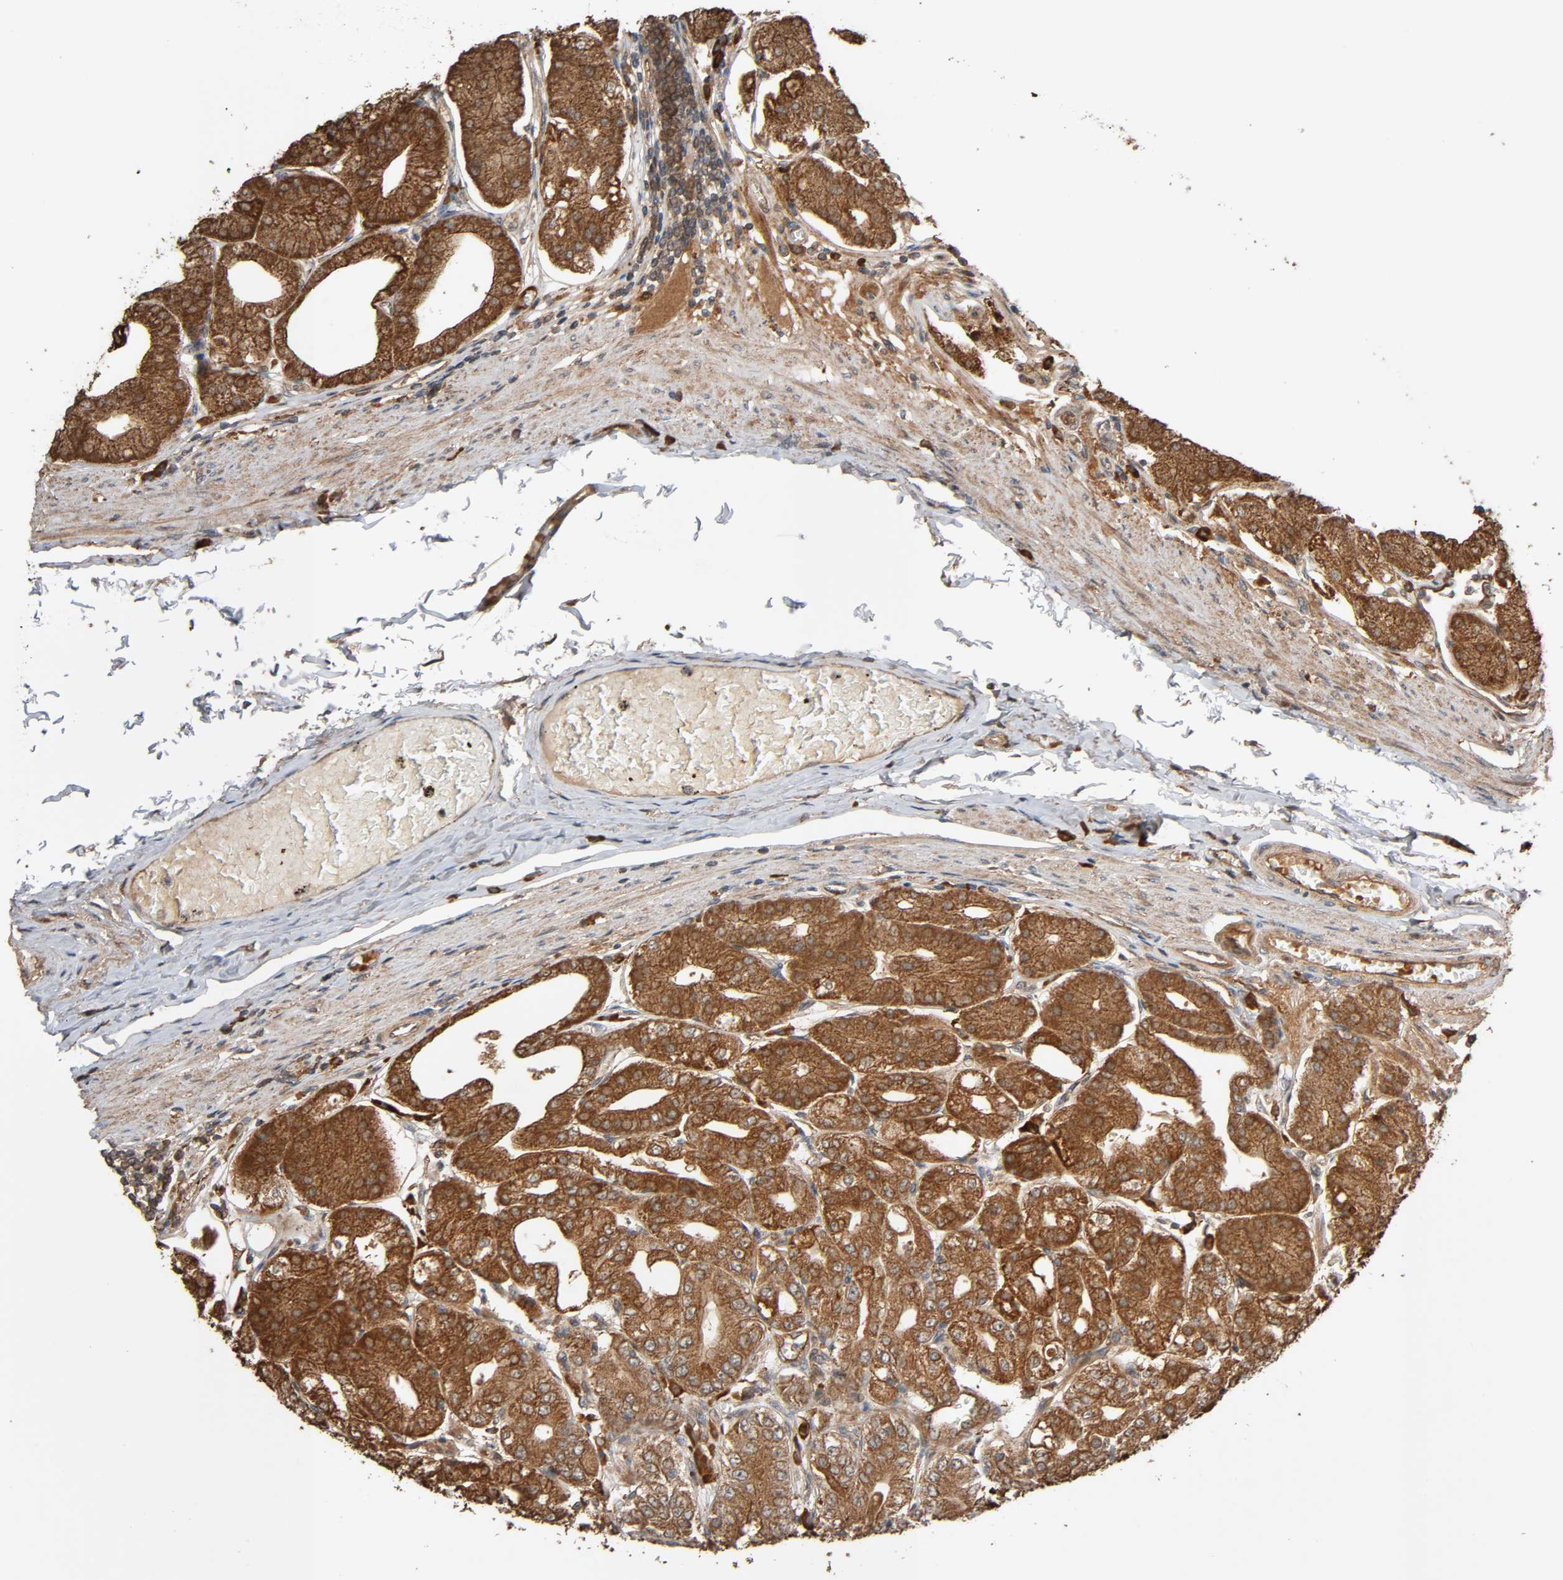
{"staining": {"intensity": "strong", "quantity": ">75%", "location": "cytoplasmic/membranous"}, "tissue": "stomach", "cell_type": "Glandular cells", "image_type": "normal", "snomed": [{"axis": "morphology", "description": "Normal tissue, NOS"}, {"axis": "topography", "description": "Stomach, lower"}], "caption": "Brown immunohistochemical staining in normal stomach demonstrates strong cytoplasmic/membranous positivity in approximately >75% of glandular cells. (IHC, brightfield microscopy, high magnification).", "gene": "MAP3K8", "patient": {"sex": "male", "age": 71}}